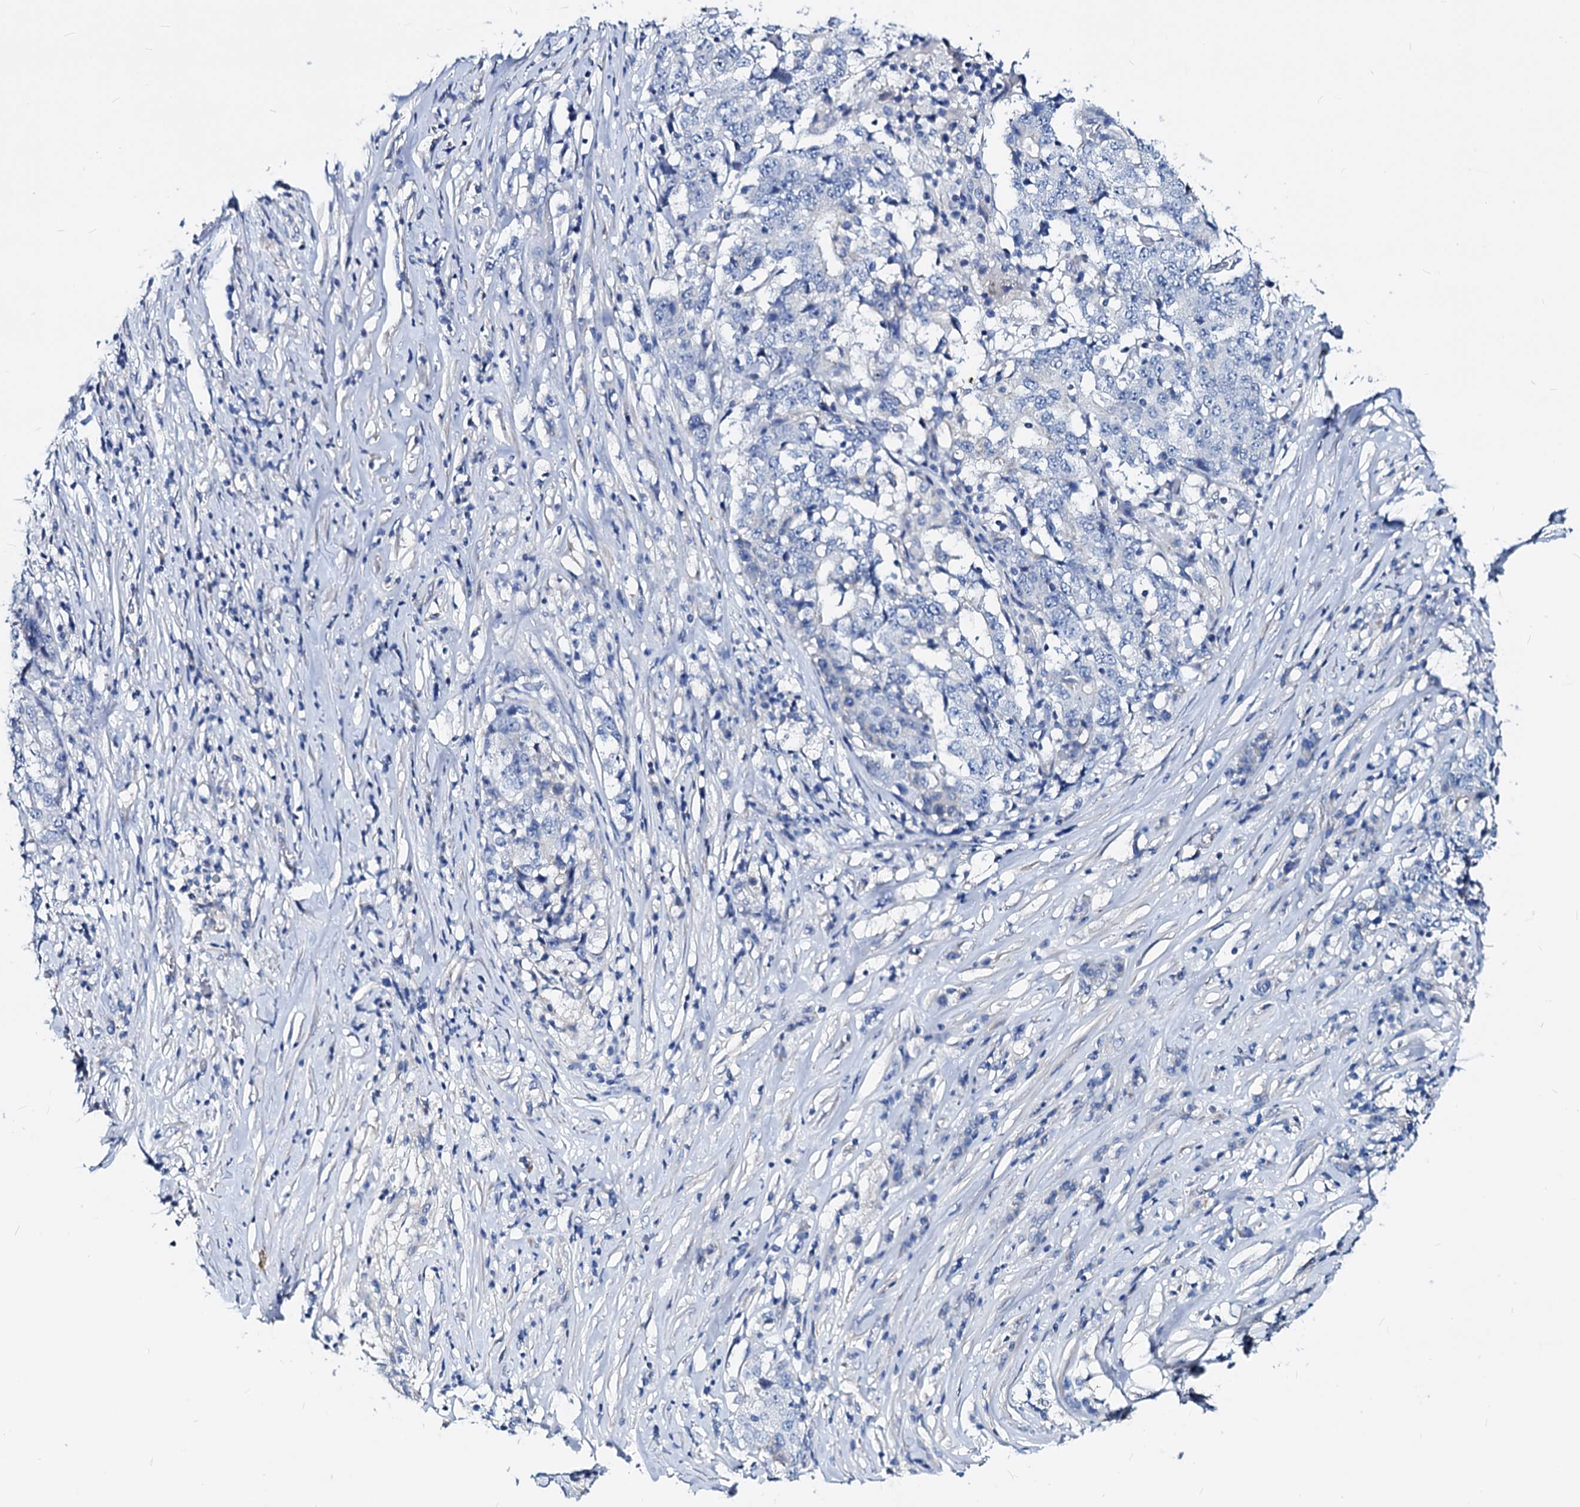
{"staining": {"intensity": "negative", "quantity": "none", "location": "none"}, "tissue": "stomach cancer", "cell_type": "Tumor cells", "image_type": "cancer", "snomed": [{"axis": "morphology", "description": "Adenocarcinoma, NOS"}, {"axis": "topography", "description": "Stomach"}], "caption": "The IHC photomicrograph has no significant positivity in tumor cells of stomach cancer (adenocarcinoma) tissue.", "gene": "DYDC2", "patient": {"sex": "male", "age": 59}}